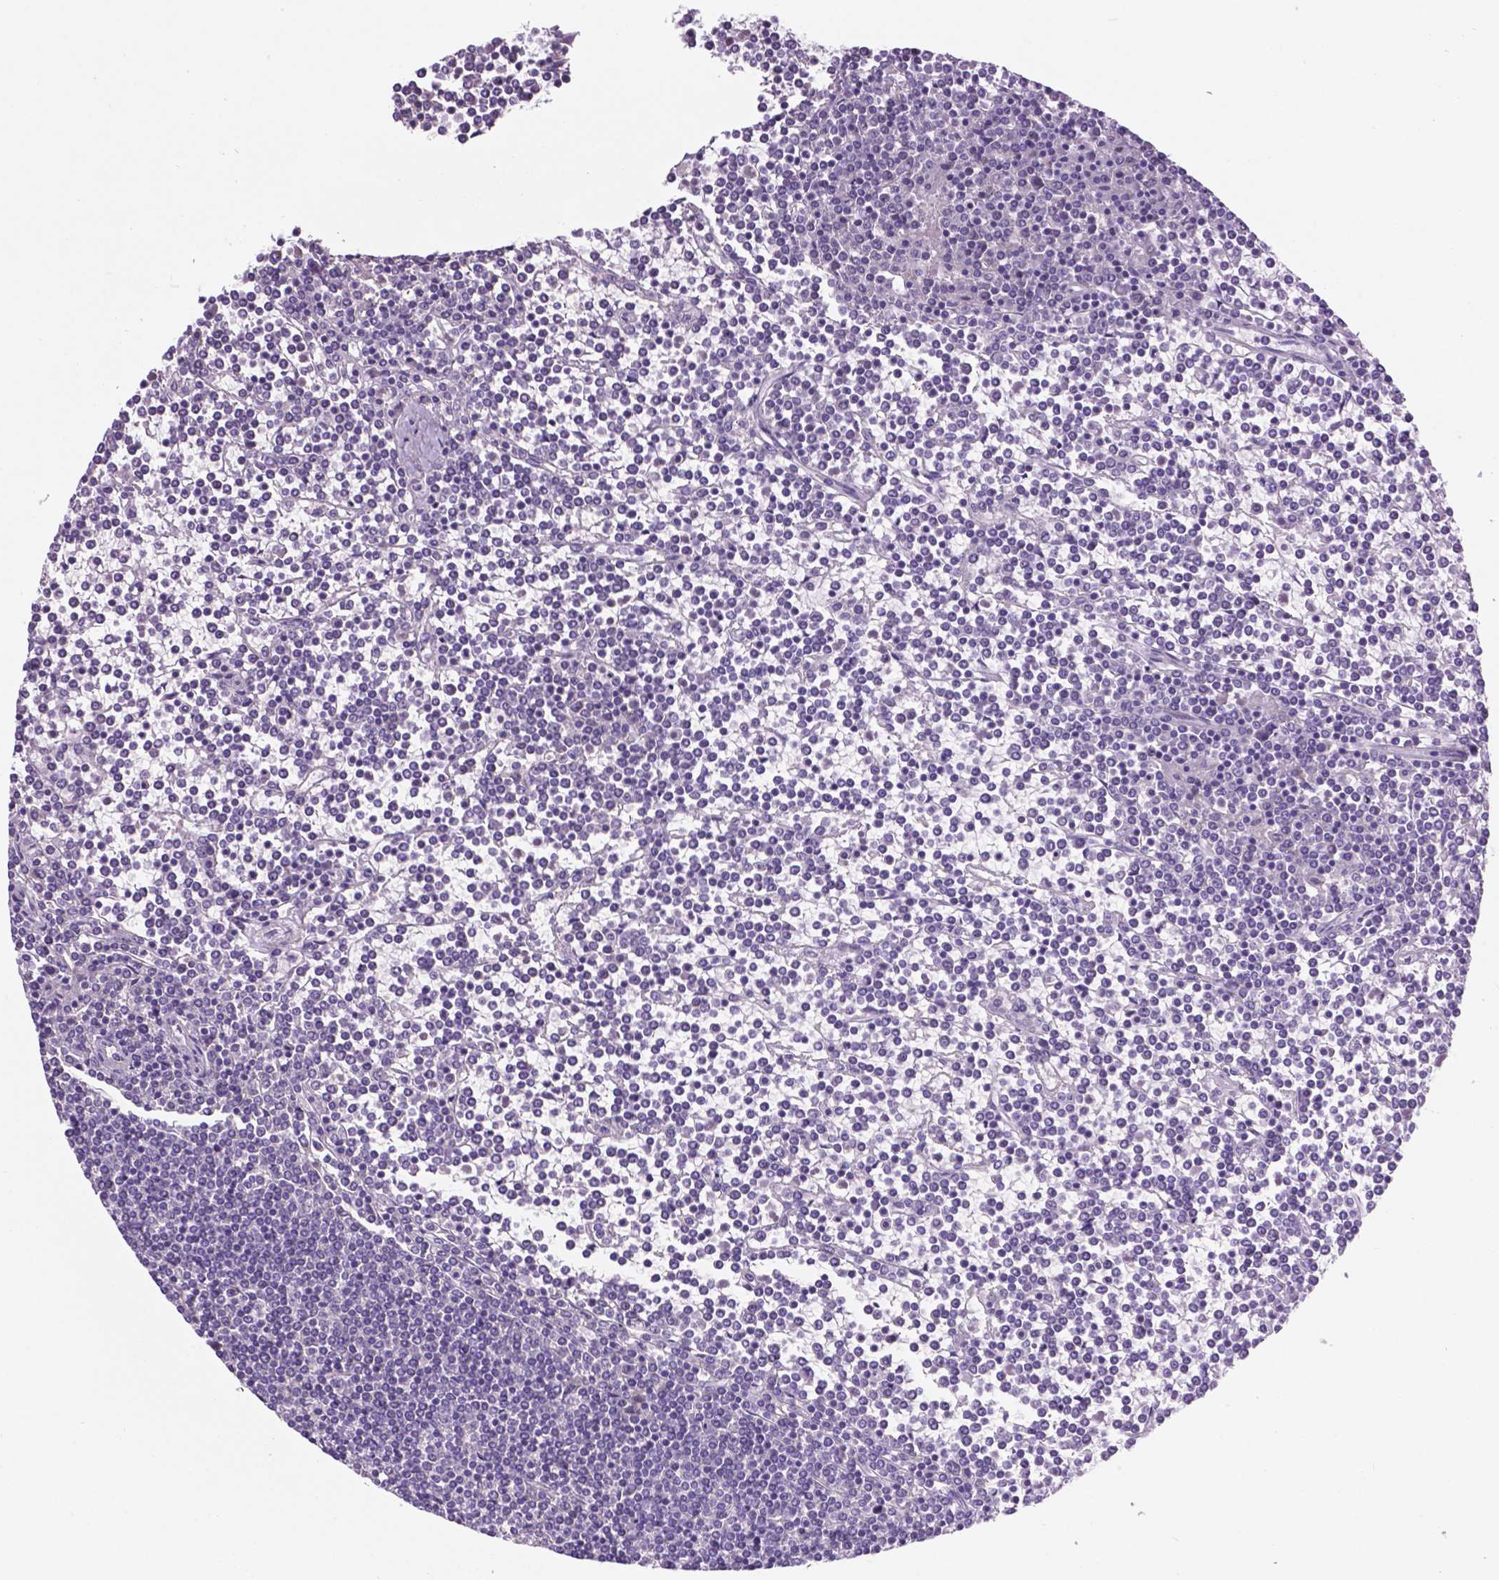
{"staining": {"intensity": "negative", "quantity": "none", "location": "none"}, "tissue": "lymphoma", "cell_type": "Tumor cells", "image_type": "cancer", "snomed": [{"axis": "morphology", "description": "Malignant lymphoma, non-Hodgkin's type, Low grade"}, {"axis": "topography", "description": "Spleen"}], "caption": "IHC histopathology image of neoplastic tissue: human lymphoma stained with DAB (3,3'-diaminobenzidine) exhibits no significant protein positivity in tumor cells.", "gene": "SPDYA", "patient": {"sex": "female", "age": 19}}